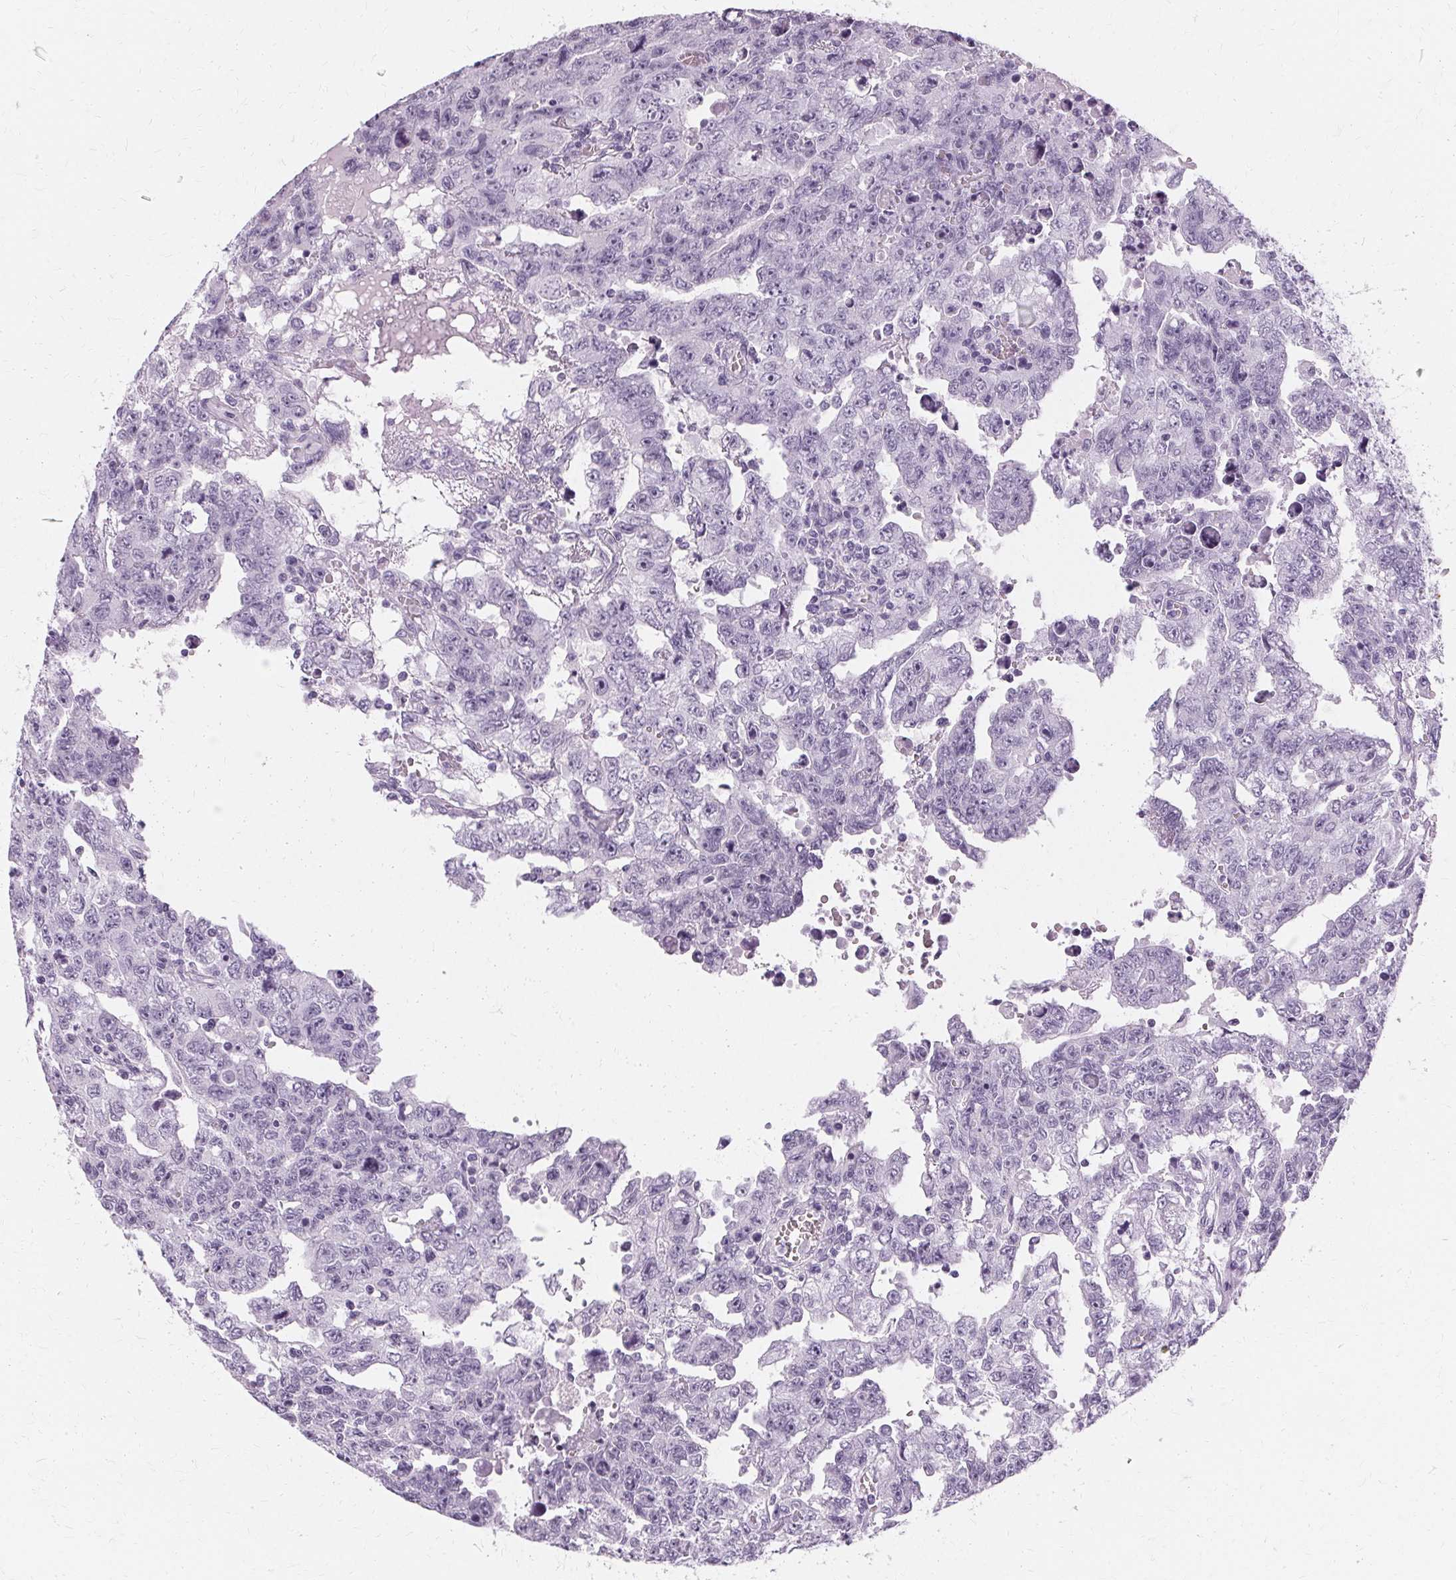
{"staining": {"intensity": "negative", "quantity": "none", "location": "none"}, "tissue": "testis cancer", "cell_type": "Tumor cells", "image_type": "cancer", "snomed": [{"axis": "morphology", "description": "Carcinoma, Embryonal, NOS"}, {"axis": "topography", "description": "Testis"}], "caption": "High power microscopy histopathology image of an immunohistochemistry image of testis cancer (embryonal carcinoma), revealing no significant positivity in tumor cells.", "gene": "KRT6C", "patient": {"sex": "male", "age": 24}}